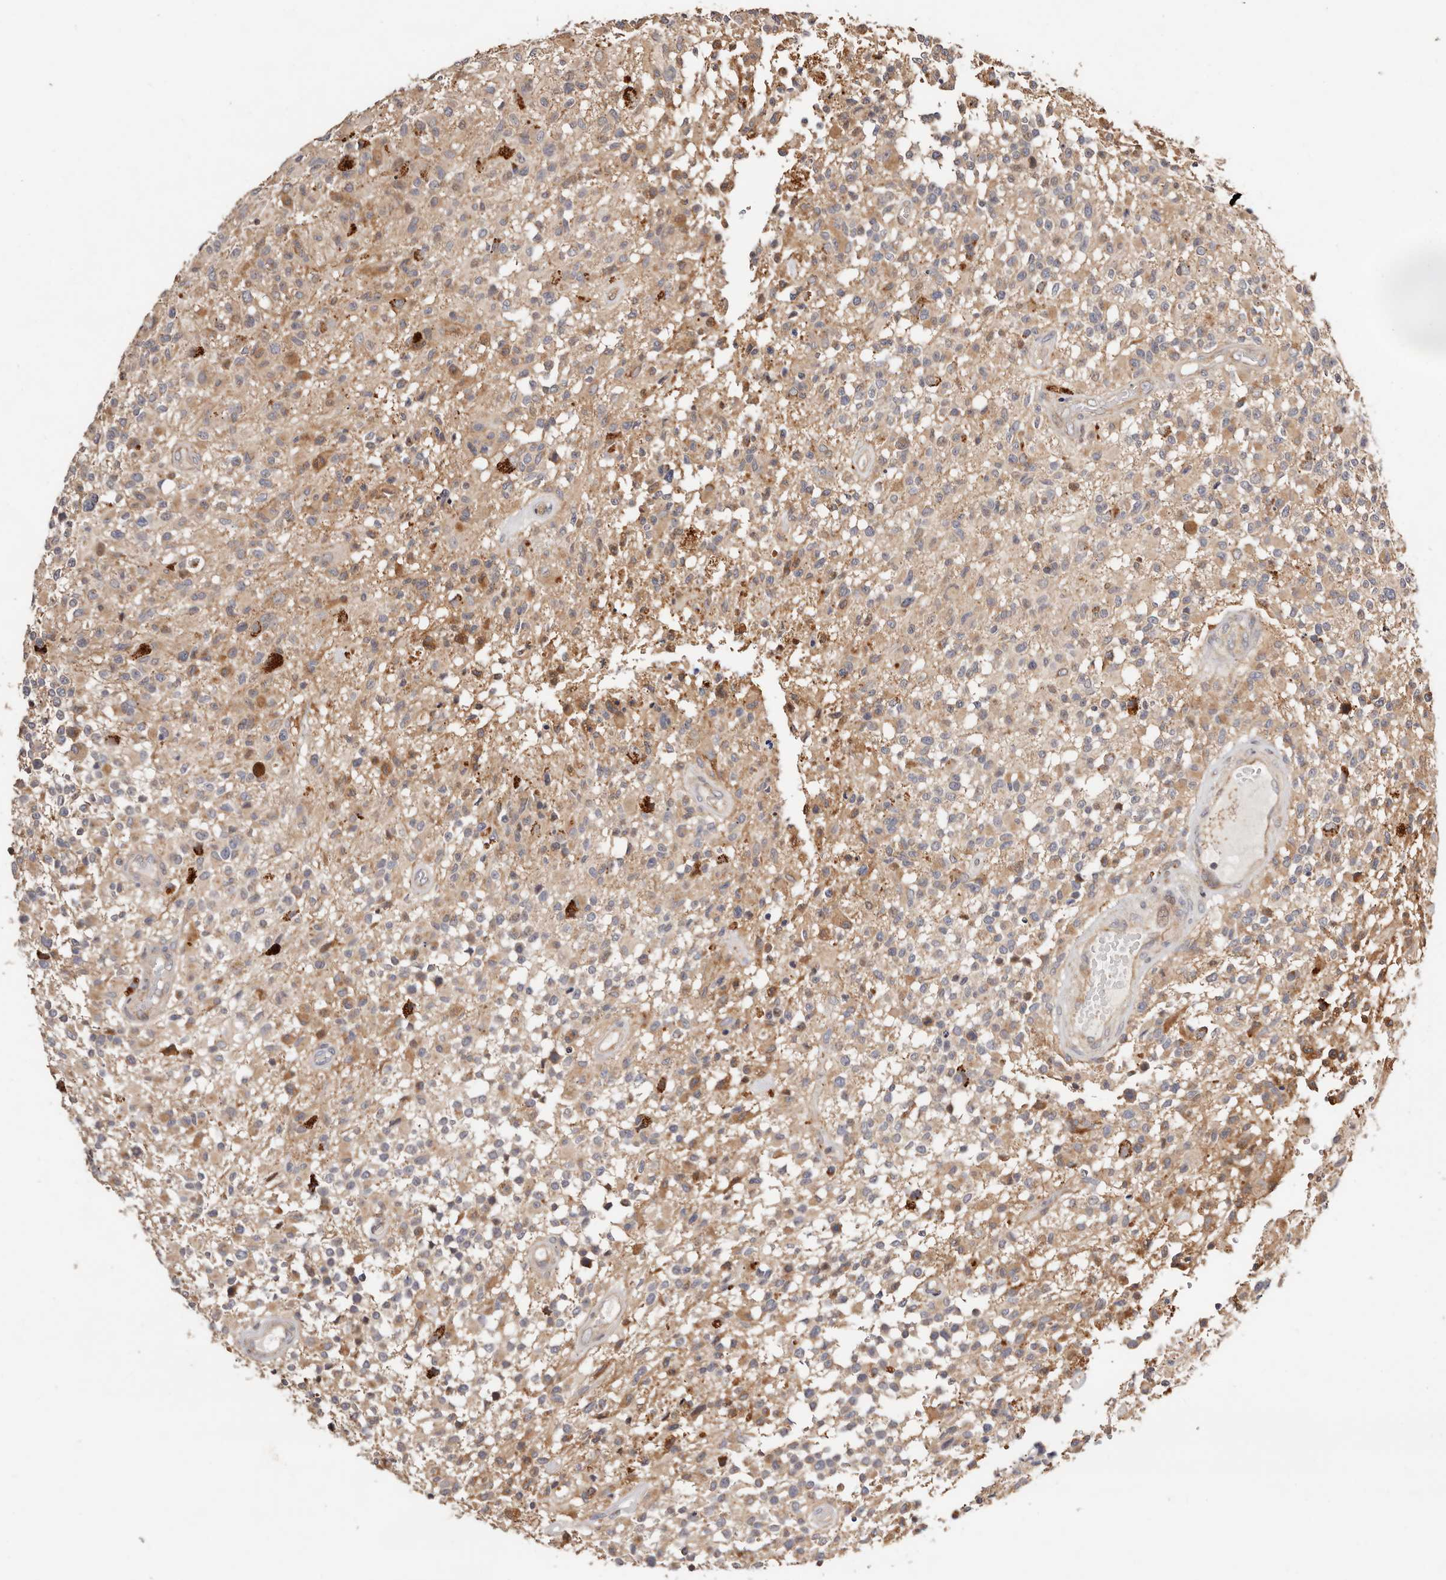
{"staining": {"intensity": "weak", "quantity": ">75%", "location": "cytoplasmic/membranous"}, "tissue": "glioma", "cell_type": "Tumor cells", "image_type": "cancer", "snomed": [{"axis": "morphology", "description": "Glioma, malignant, High grade"}, {"axis": "morphology", "description": "Glioblastoma, NOS"}, {"axis": "topography", "description": "Brain"}], "caption": "High-grade glioma (malignant) was stained to show a protein in brown. There is low levels of weak cytoplasmic/membranous staining in about >75% of tumor cells.", "gene": "USP33", "patient": {"sex": "male", "age": 60}}